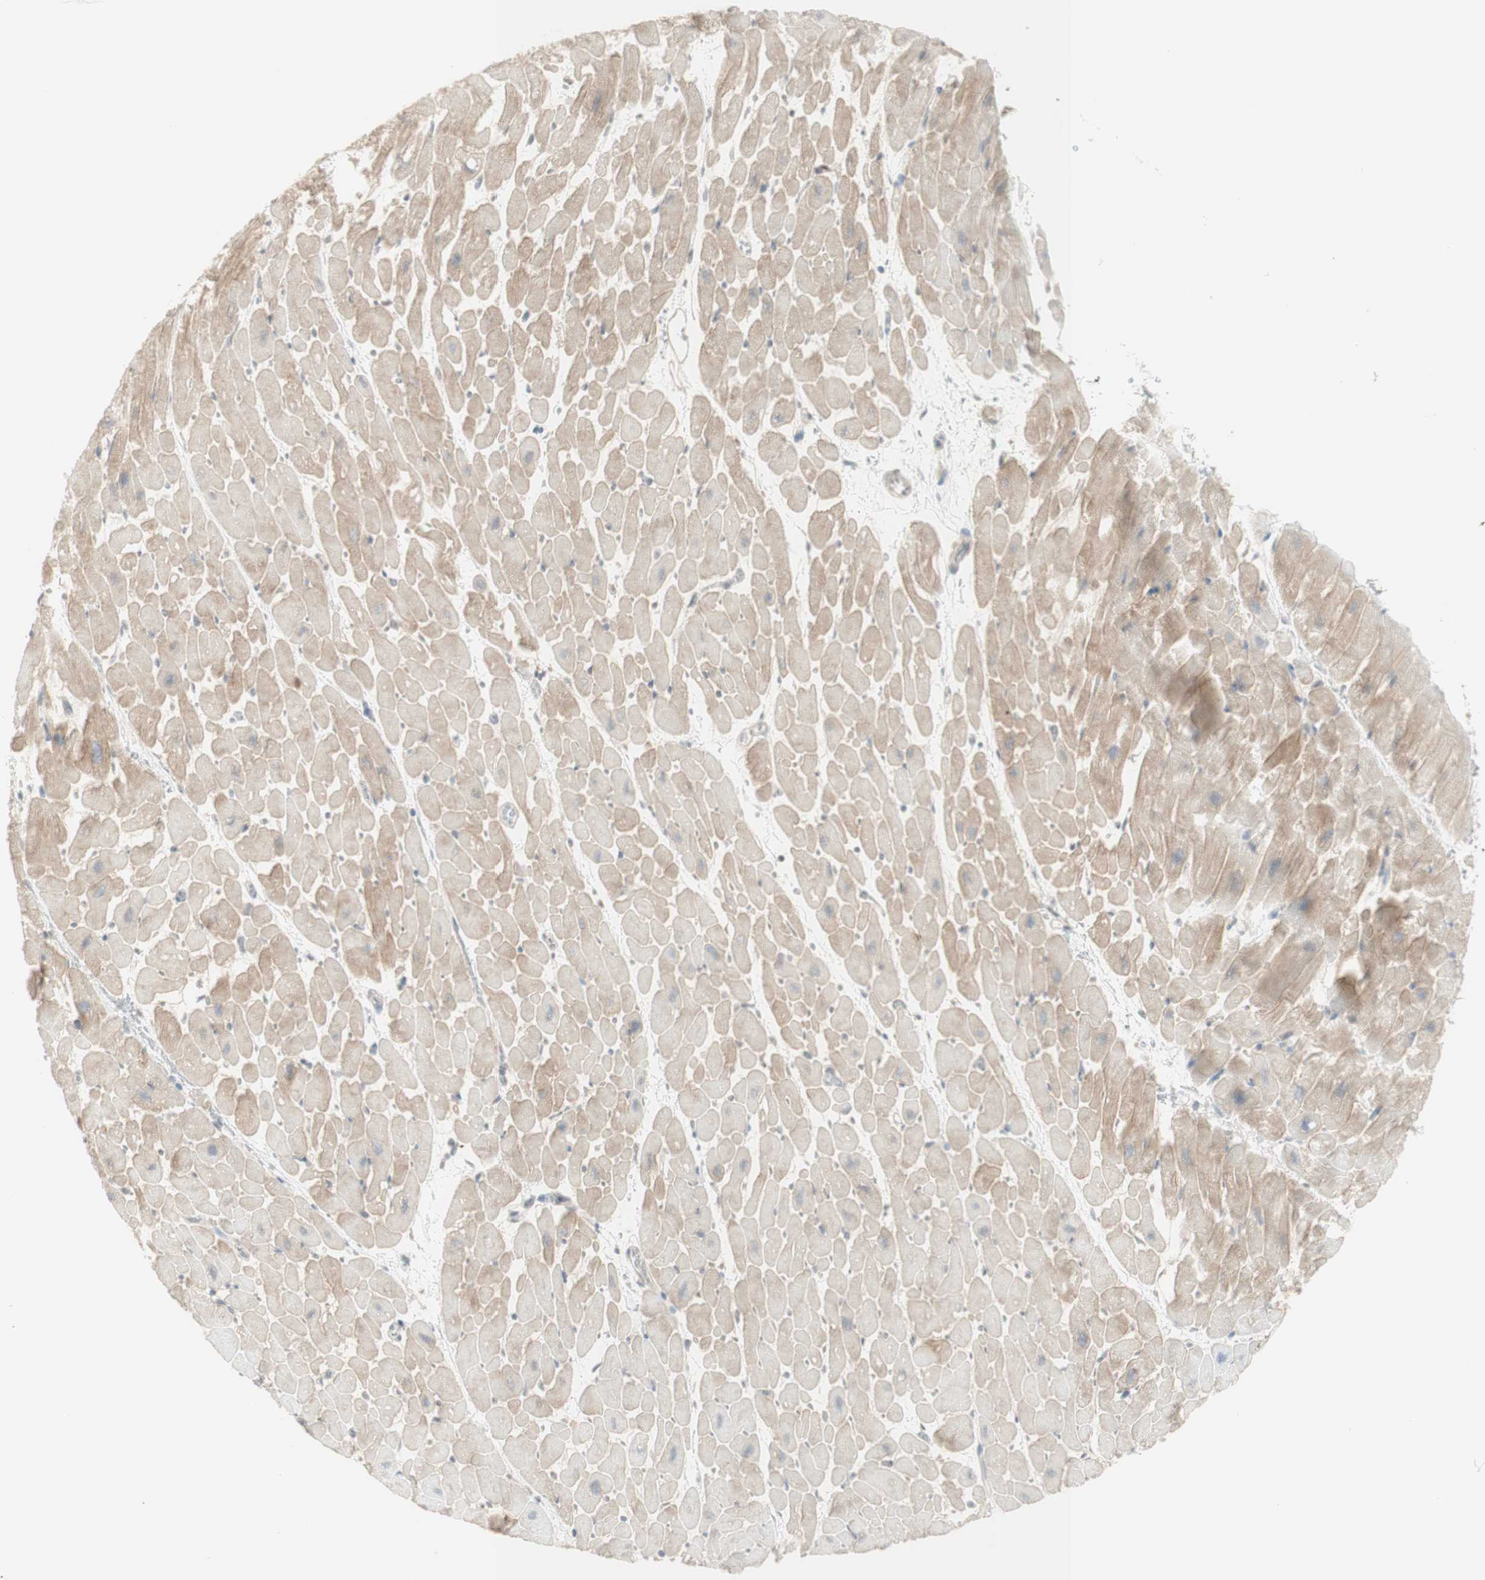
{"staining": {"intensity": "weak", "quantity": "25%-75%", "location": "cytoplasmic/membranous"}, "tissue": "heart muscle", "cell_type": "Cardiomyocytes", "image_type": "normal", "snomed": [{"axis": "morphology", "description": "Normal tissue, NOS"}, {"axis": "topography", "description": "Heart"}], "caption": "Heart muscle stained with a brown dye exhibits weak cytoplasmic/membranous positive expression in about 25%-75% of cardiomyocytes.", "gene": "NID1", "patient": {"sex": "male", "age": 45}}